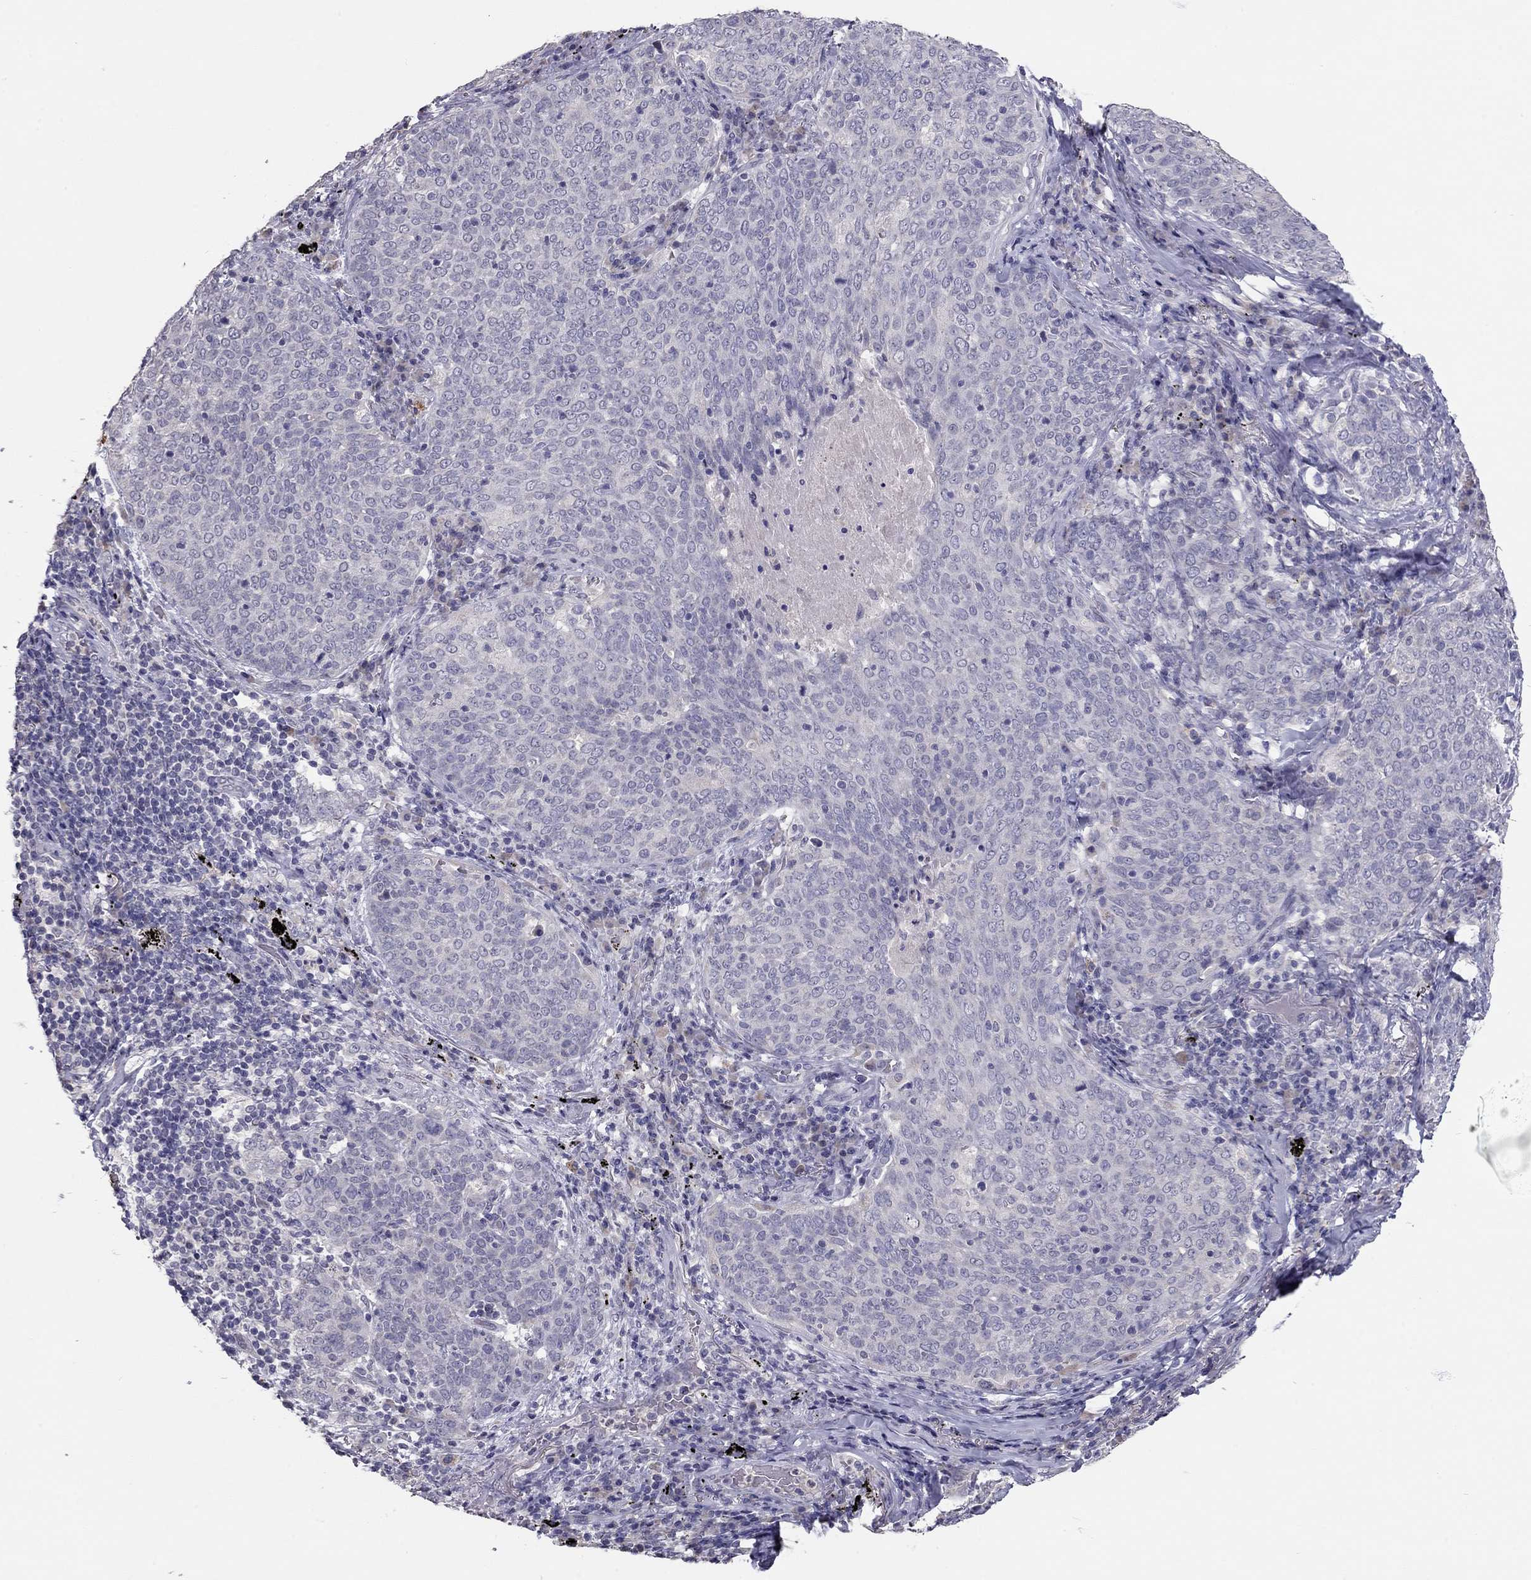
{"staining": {"intensity": "negative", "quantity": "none", "location": "none"}, "tissue": "lung cancer", "cell_type": "Tumor cells", "image_type": "cancer", "snomed": [{"axis": "morphology", "description": "Squamous cell carcinoma, NOS"}, {"axis": "topography", "description": "Lung"}], "caption": "Image shows no protein expression in tumor cells of lung cancer (squamous cell carcinoma) tissue.", "gene": "SCARB1", "patient": {"sex": "male", "age": 82}}